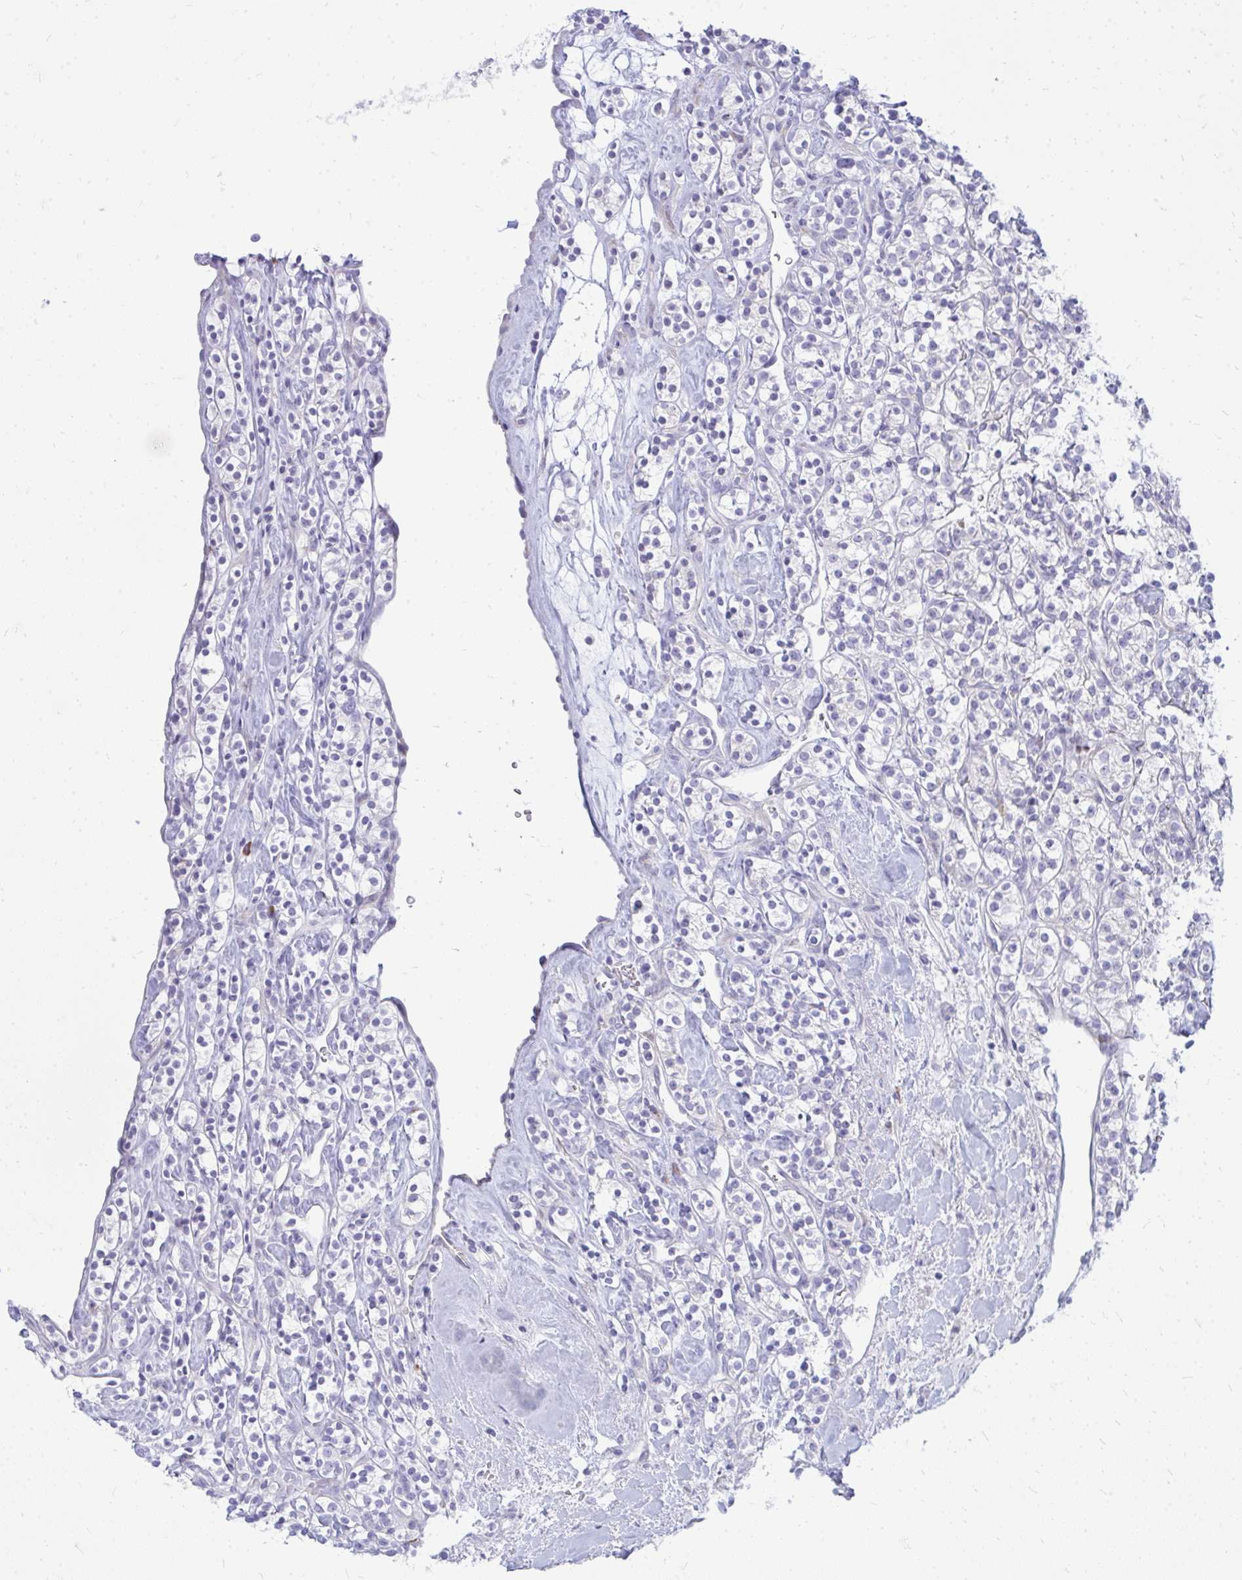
{"staining": {"intensity": "negative", "quantity": "none", "location": "none"}, "tissue": "renal cancer", "cell_type": "Tumor cells", "image_type": "cancer", "snomed": [{"axis": "morphology", "description": "Adenocarcinoma, NOS"}, {"axis": "topography", "description": "Kidney"}], "caption": "Renal cancer was stained to show a protein in brown. There is no significant staining in tumor cells. (DAB immunohistochemistry (IHC), high magnification).", "gene": "TSPEAR", "patient": {"sex": "male", "age": 77}}